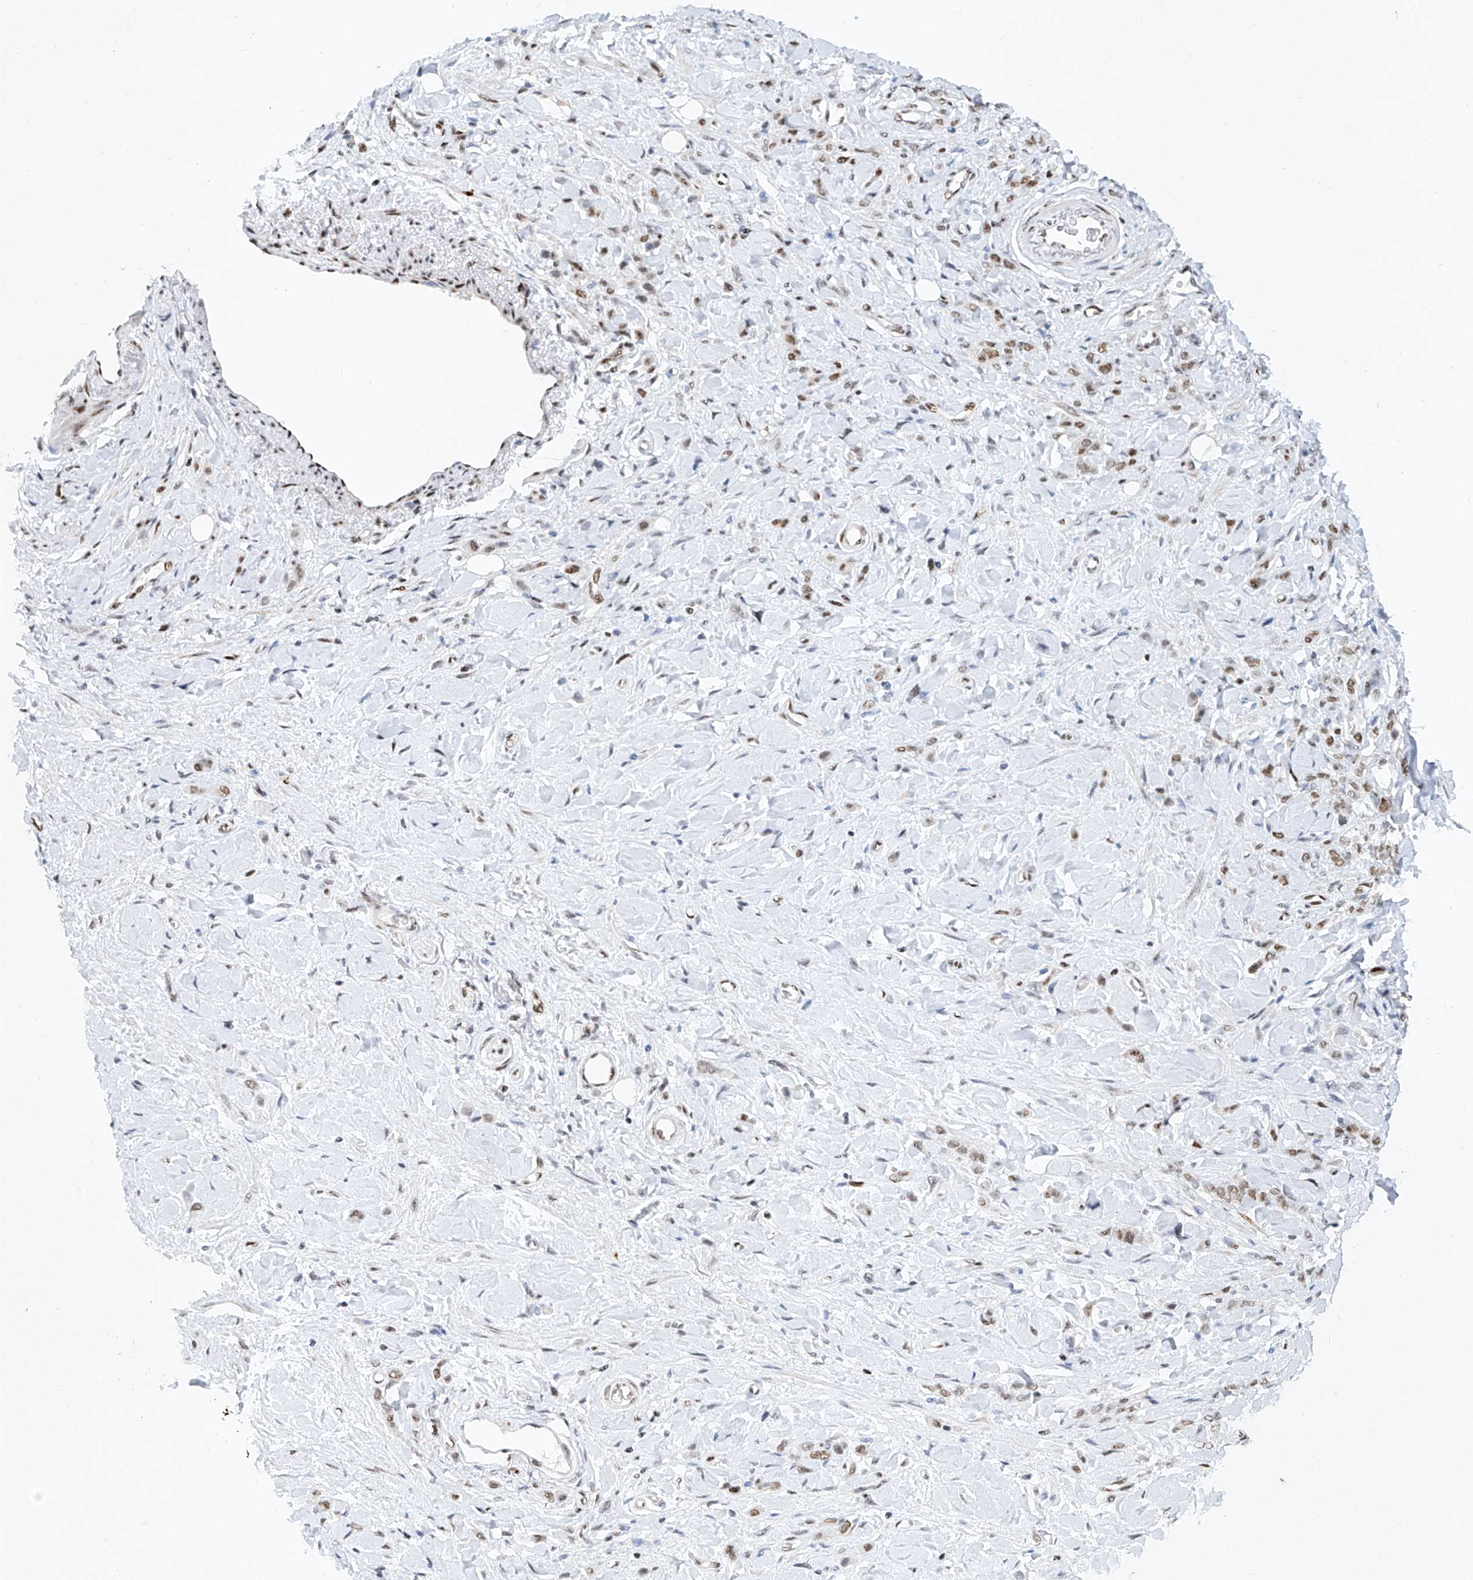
{"staining": {"intensity": "weak", "quantity": ">75%", "location": "nuclear"}, "tissue": "stomach cancer", "cell_type": "Tumor cells", "image_type": "cancer", "snomed": [{"axis": "morphology", "description": "Normal tissue, NOS"}, {"axis": "morphology", "description": "Adenocarcinoma, NOS"}, {"axis": "topography", "description": "Stomach"}], "caption": "Immunohistochemical staining of adenocarcinoma (stomach) shows weak nuclear protein staining in approximately >75% of tumor cells.", "gene": "TAF4", "patient": {"sex": "male", "age": 82}}